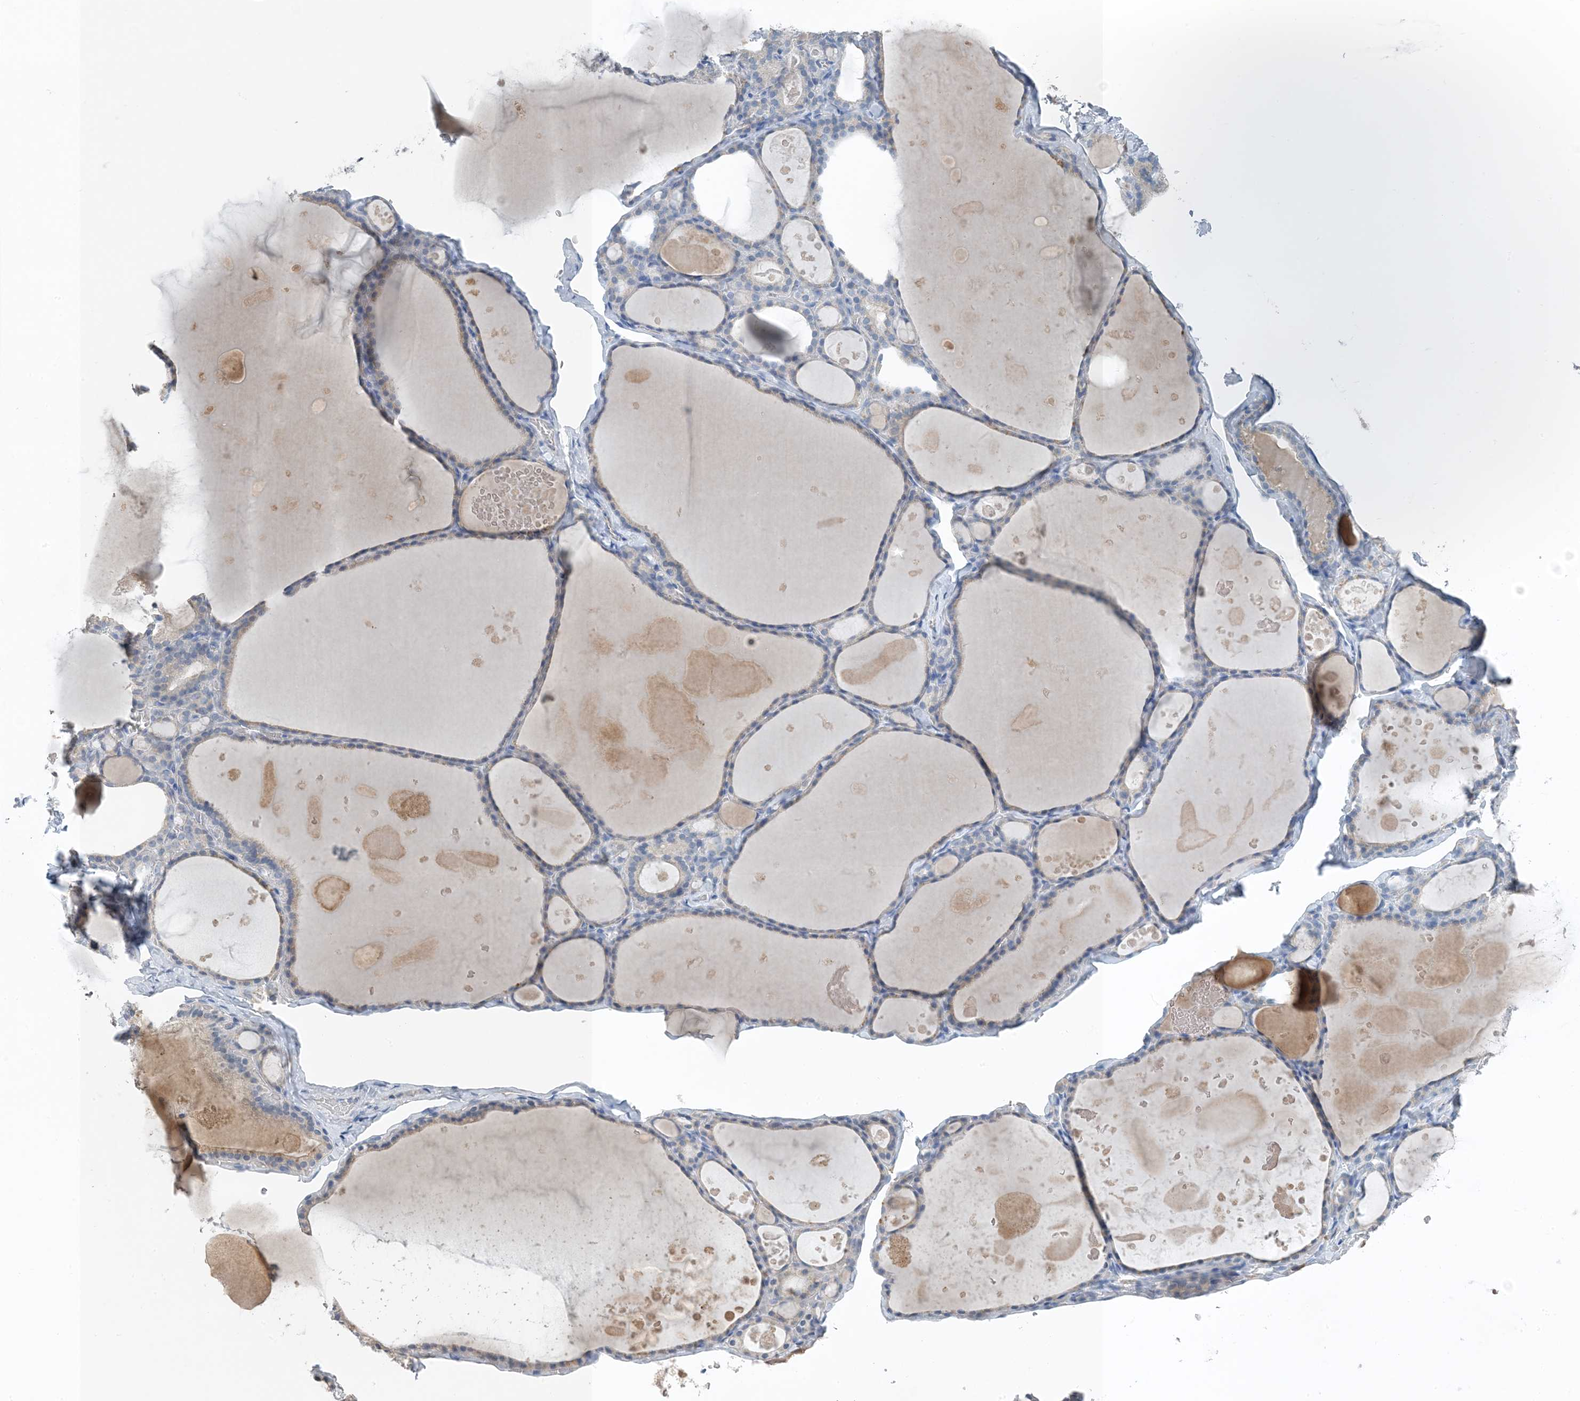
{"staining": {"intensity": "weak", "quantity": "<25%", "location": "cytoplasmic/membranous"}, "tissue": "thyroid gland", "cell_type": "Glandular cells", "image_type": "normal", "snomed": [{"axis": "morphology", "description": "Normal tissue, NOS"}, {"axis": "topography", "description": "Thyroid gland"}], "caption": "High power microscopy image of an IHC micrograph of benign thyroid gland, revealing no significant staining in glandular cells.", "gene": "CTRL", "patient": {"sex": "male", "age": 56}}